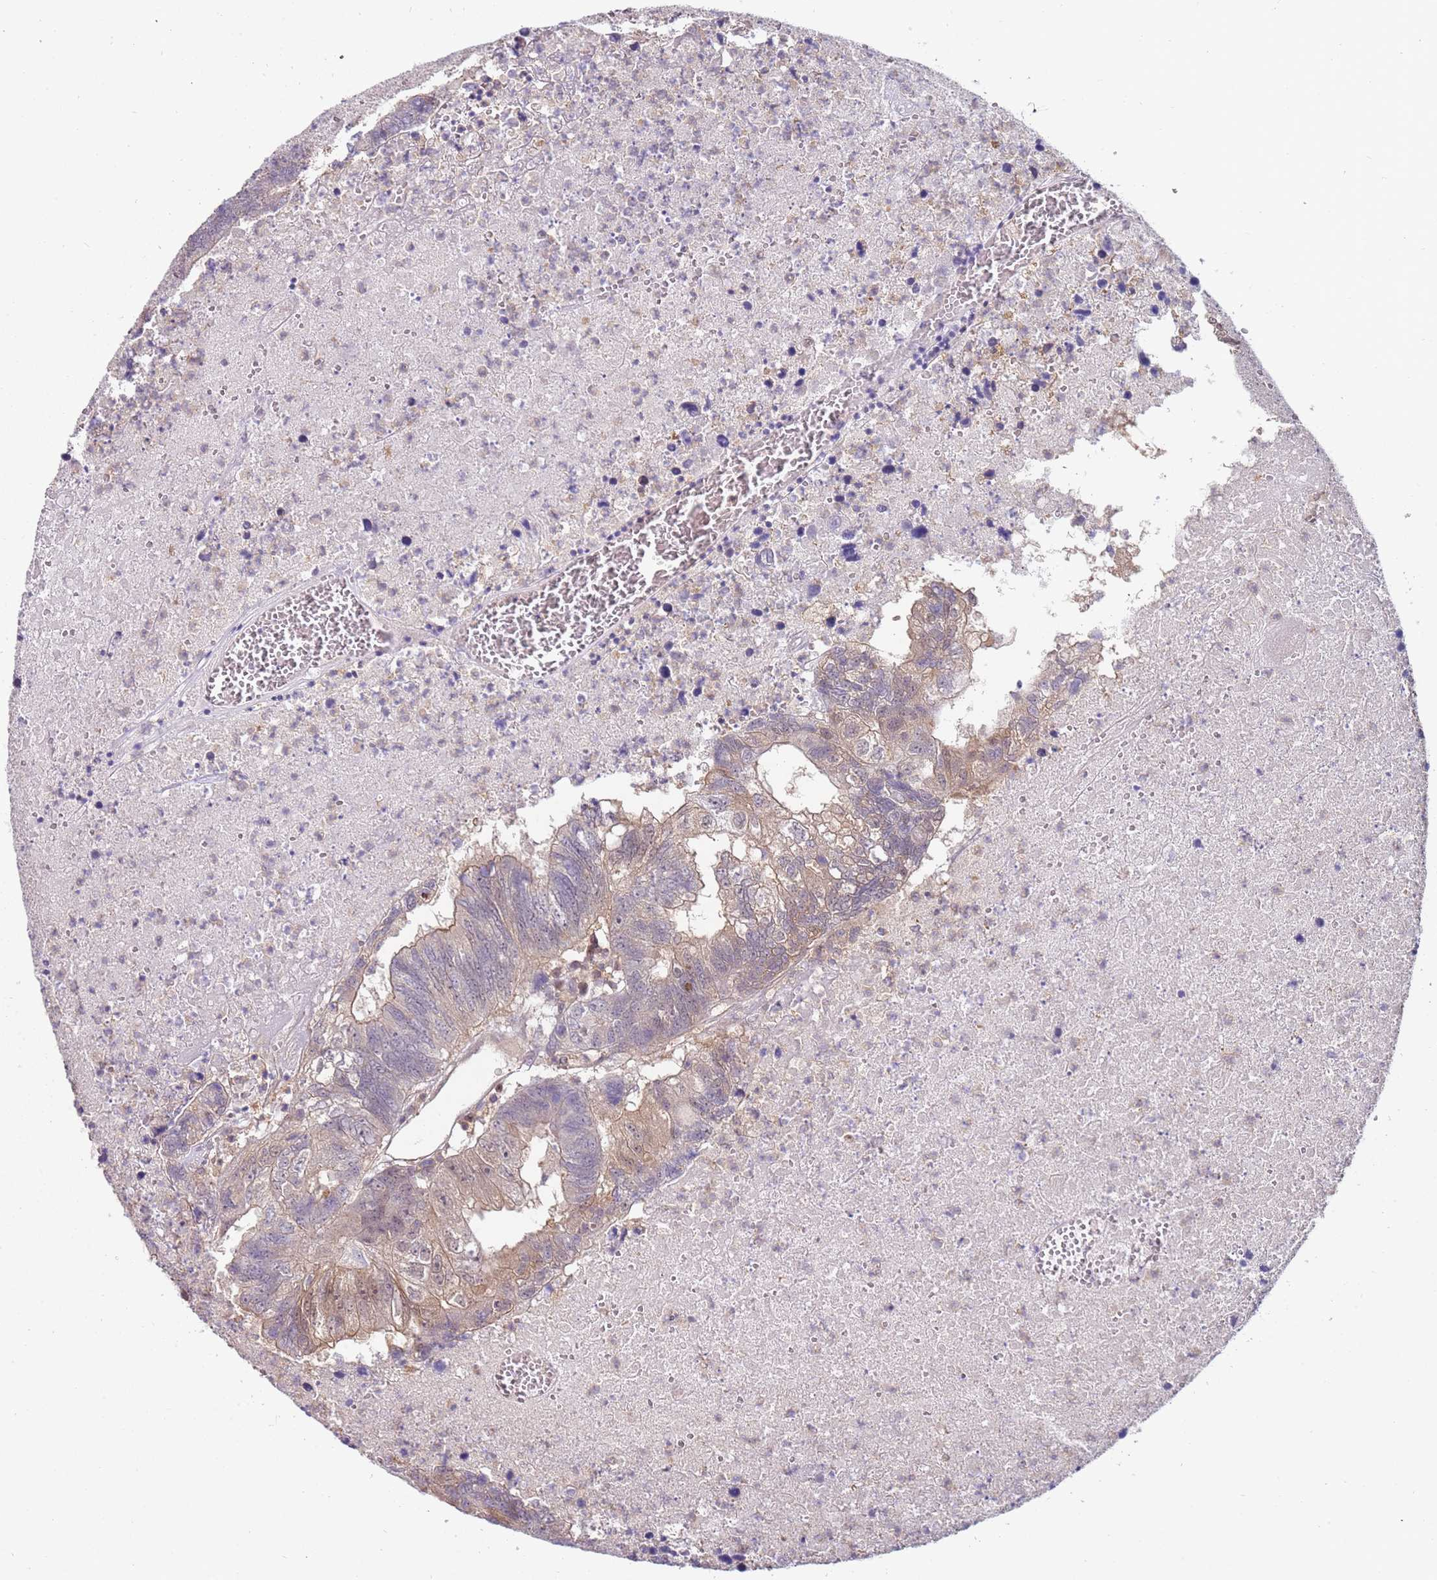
{"staining": {"intensity": "weak", "quantity": "25%-75%", "location": "cytoplasmic/membranous"}, "tissue": "colorectal cancer", "cell_type": "Tumor cells", "image_type": "cancer", "snomed": [{"axis": "morphology", "description": "Adenocarcinoma, NOS"}, {"axis": "topography", "description": "Colon"}], "caption": "Weak cytoplasmic/membranous protein positivity is seen in approximately 25%-75% of tumor cells in colorectal cancer (adenocarcinoma).", "gene": "GSTO2", "patient": {"sex": "female", "age": 48}}